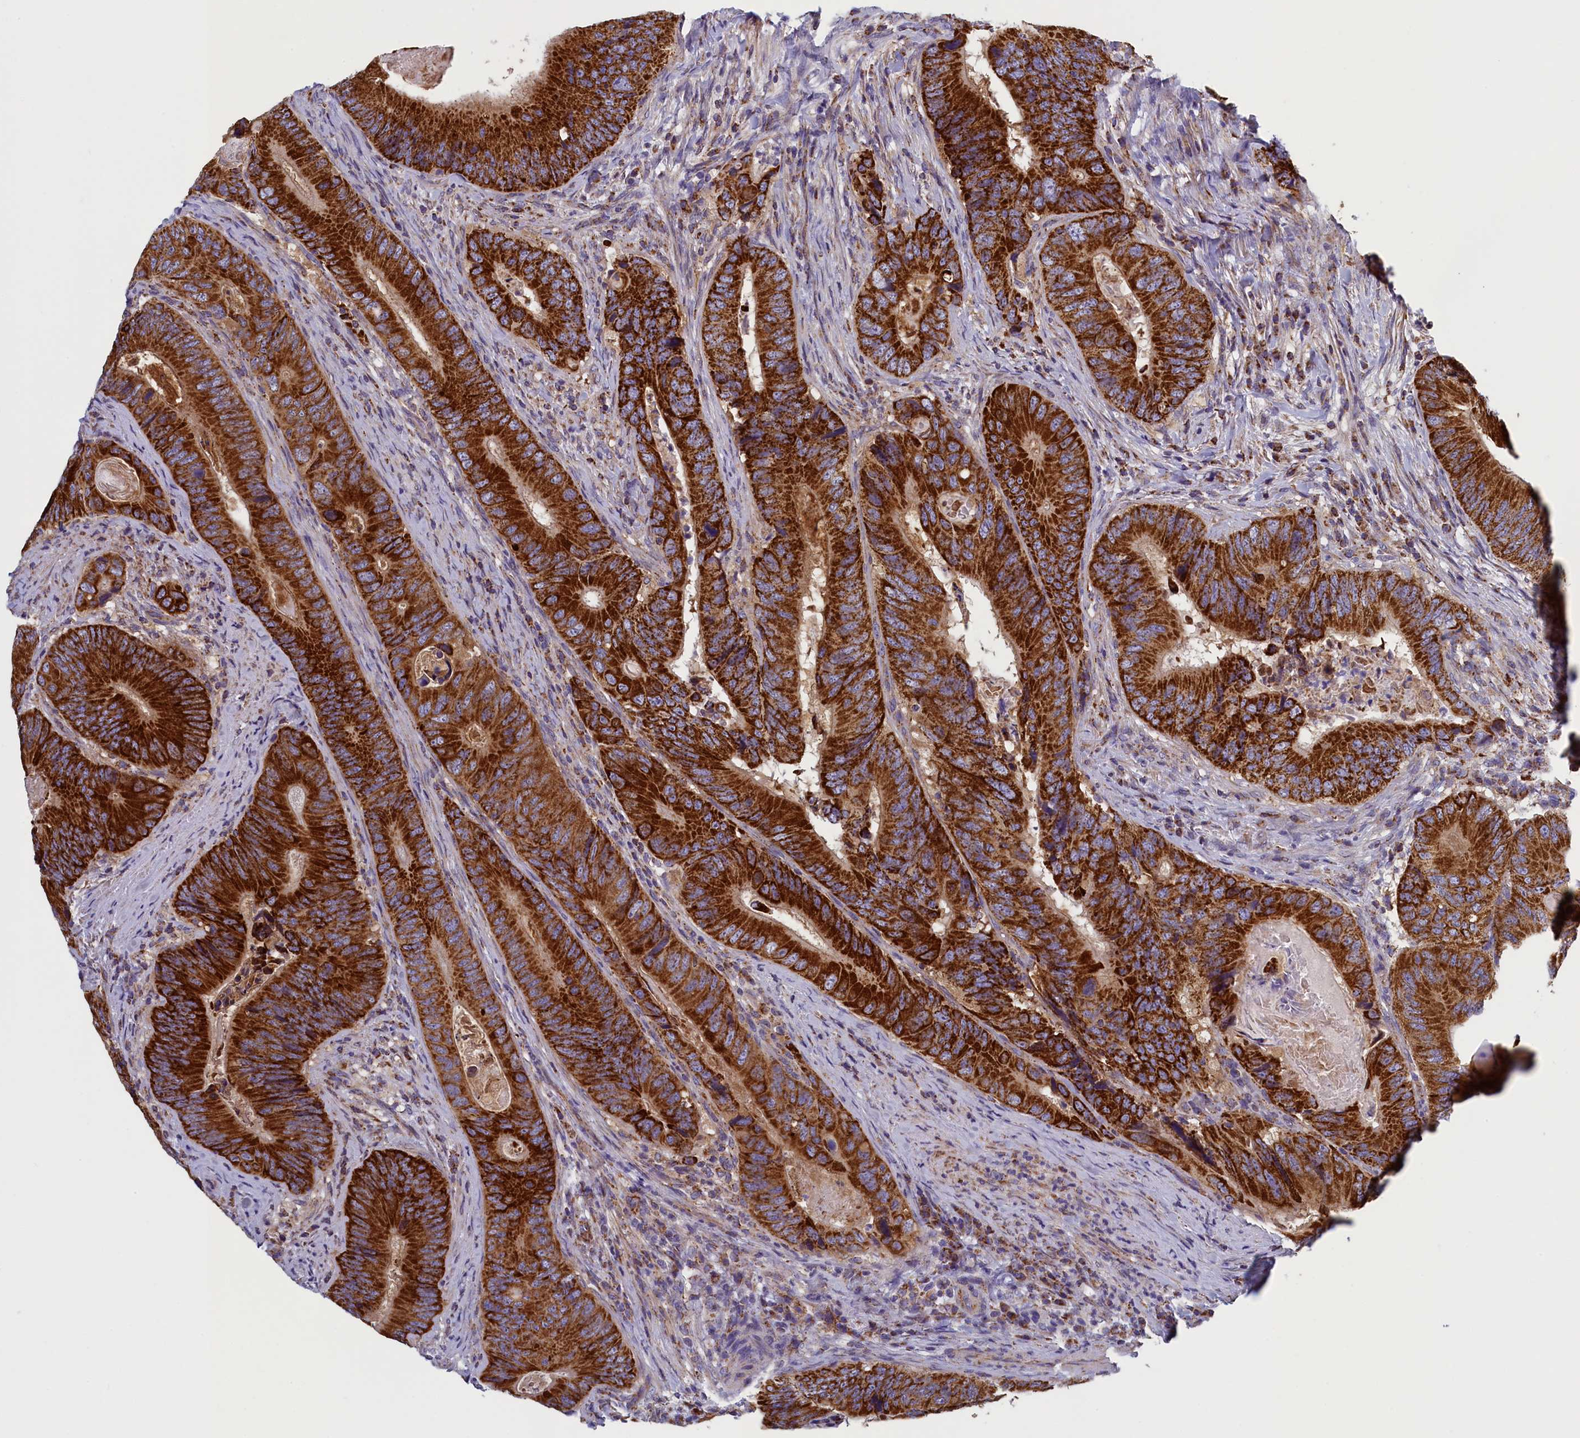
{"staining": {"intensity": "strong", "quantity": ">75%", "location": "cytoplasmic/membranous"}, "tissue": "colorectal cancer", "cell_type": "Tumor cells", "image_type": "cancer", "snomed": [{"axis": "morphology", "description": "Adenocarcinoma, NOS"}, {"axis": "topography", "description": "Colon"}], "caption": "Protein expression analysis of colorectal adenocarcinoma exhibits strong cytoplasmic/membranous expression in approximately >75% of tumor cells.", "gene": "IFT122", "patient": {"sex": "male", "age": 84}}